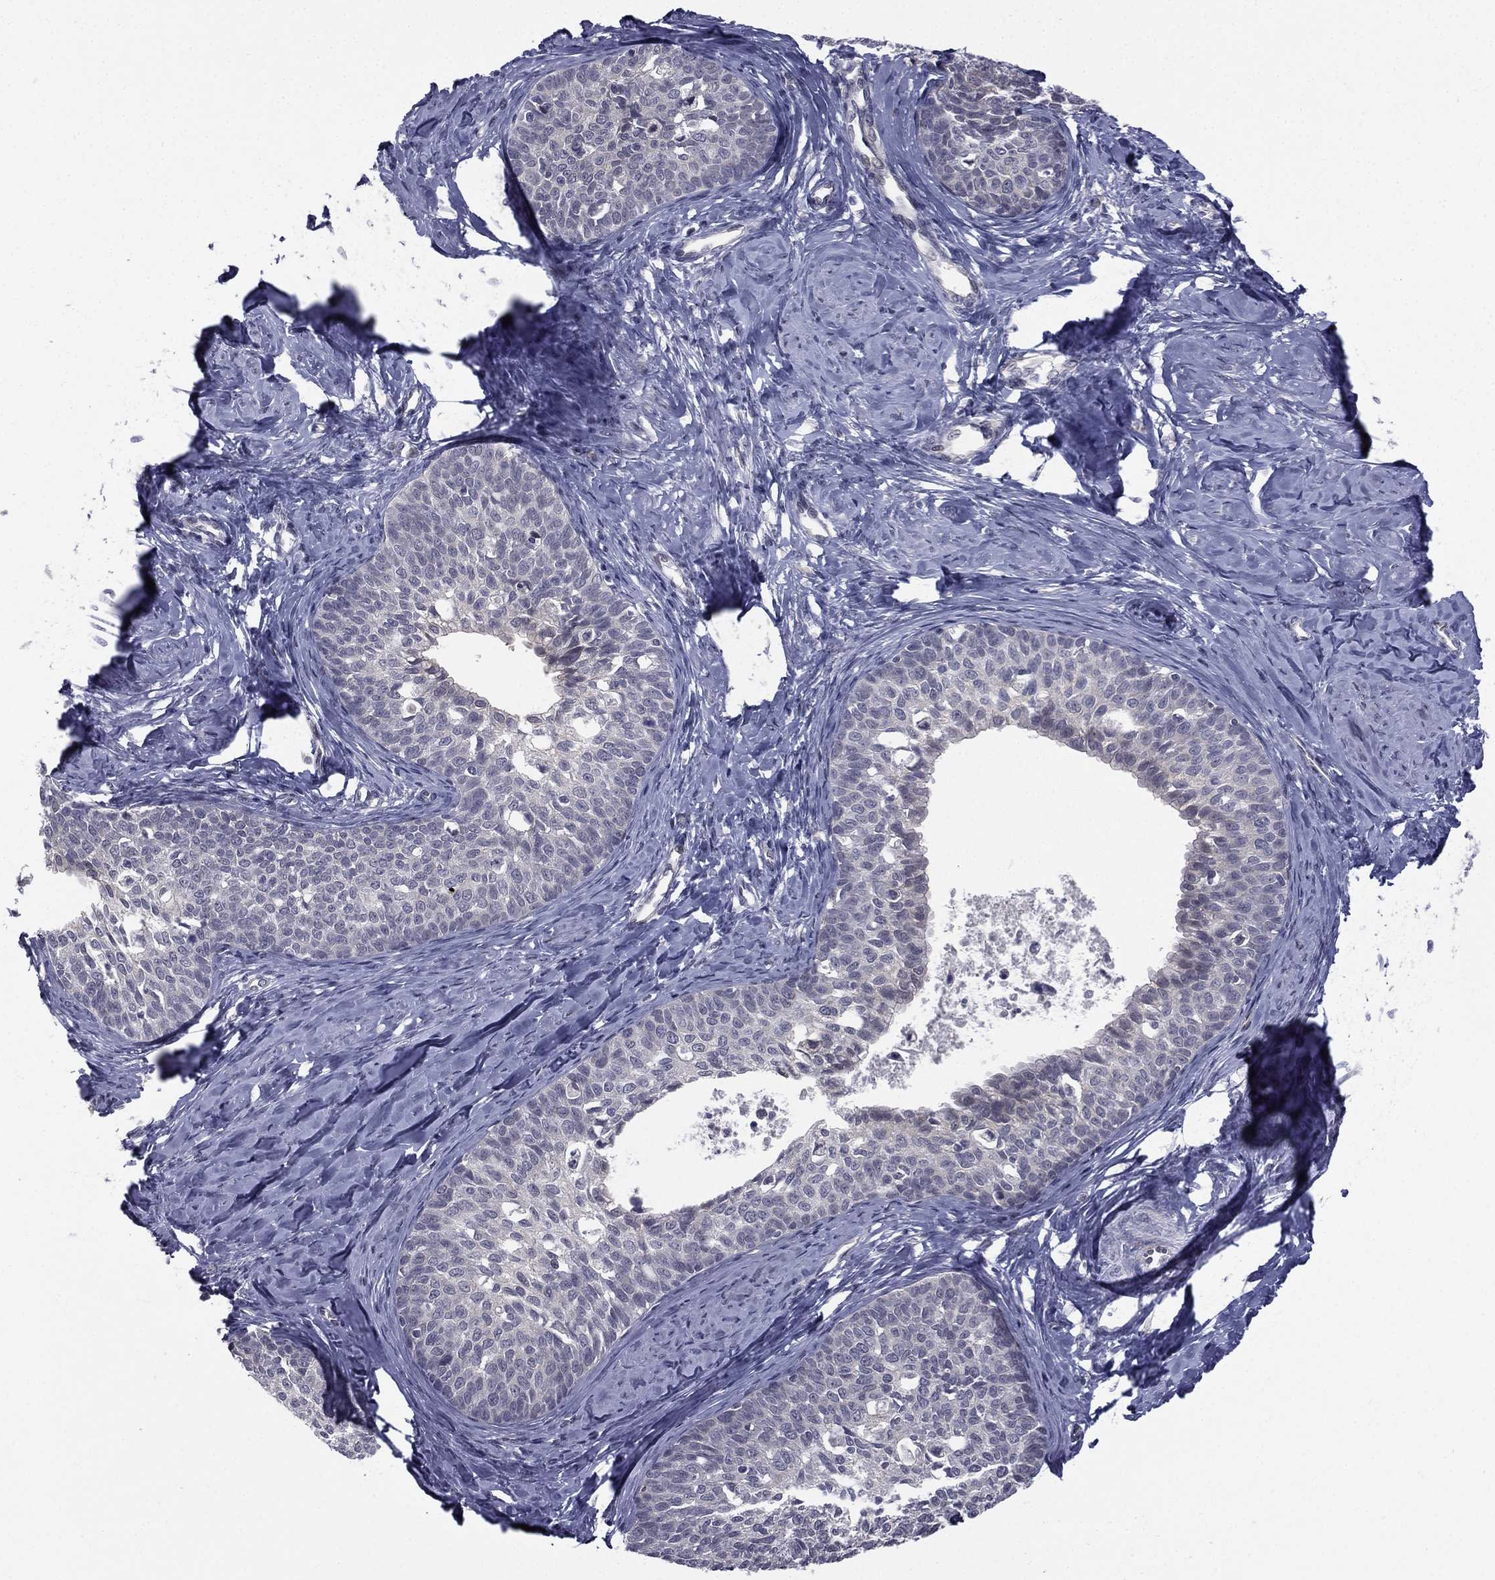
{"staining": {"intensity": "negative", "quantity": "none", "location": "none"}, "tissue": "cervical cancer", "cell_type": "Tumor cells", "image_type": "cancer", "snomed": [{"axis": "morphology", "description": "Squamous cell carcinoma, NOS"}, {"axis": "topography", "description": "Cervix"}], "caption": "Immunohistochemistry of human cervical cancer (squamous cell carcinoma) demonstrates no staining in tumor cells.", "gene": "ACTRT2", "patient": {"sex": "female", "age": 51}}